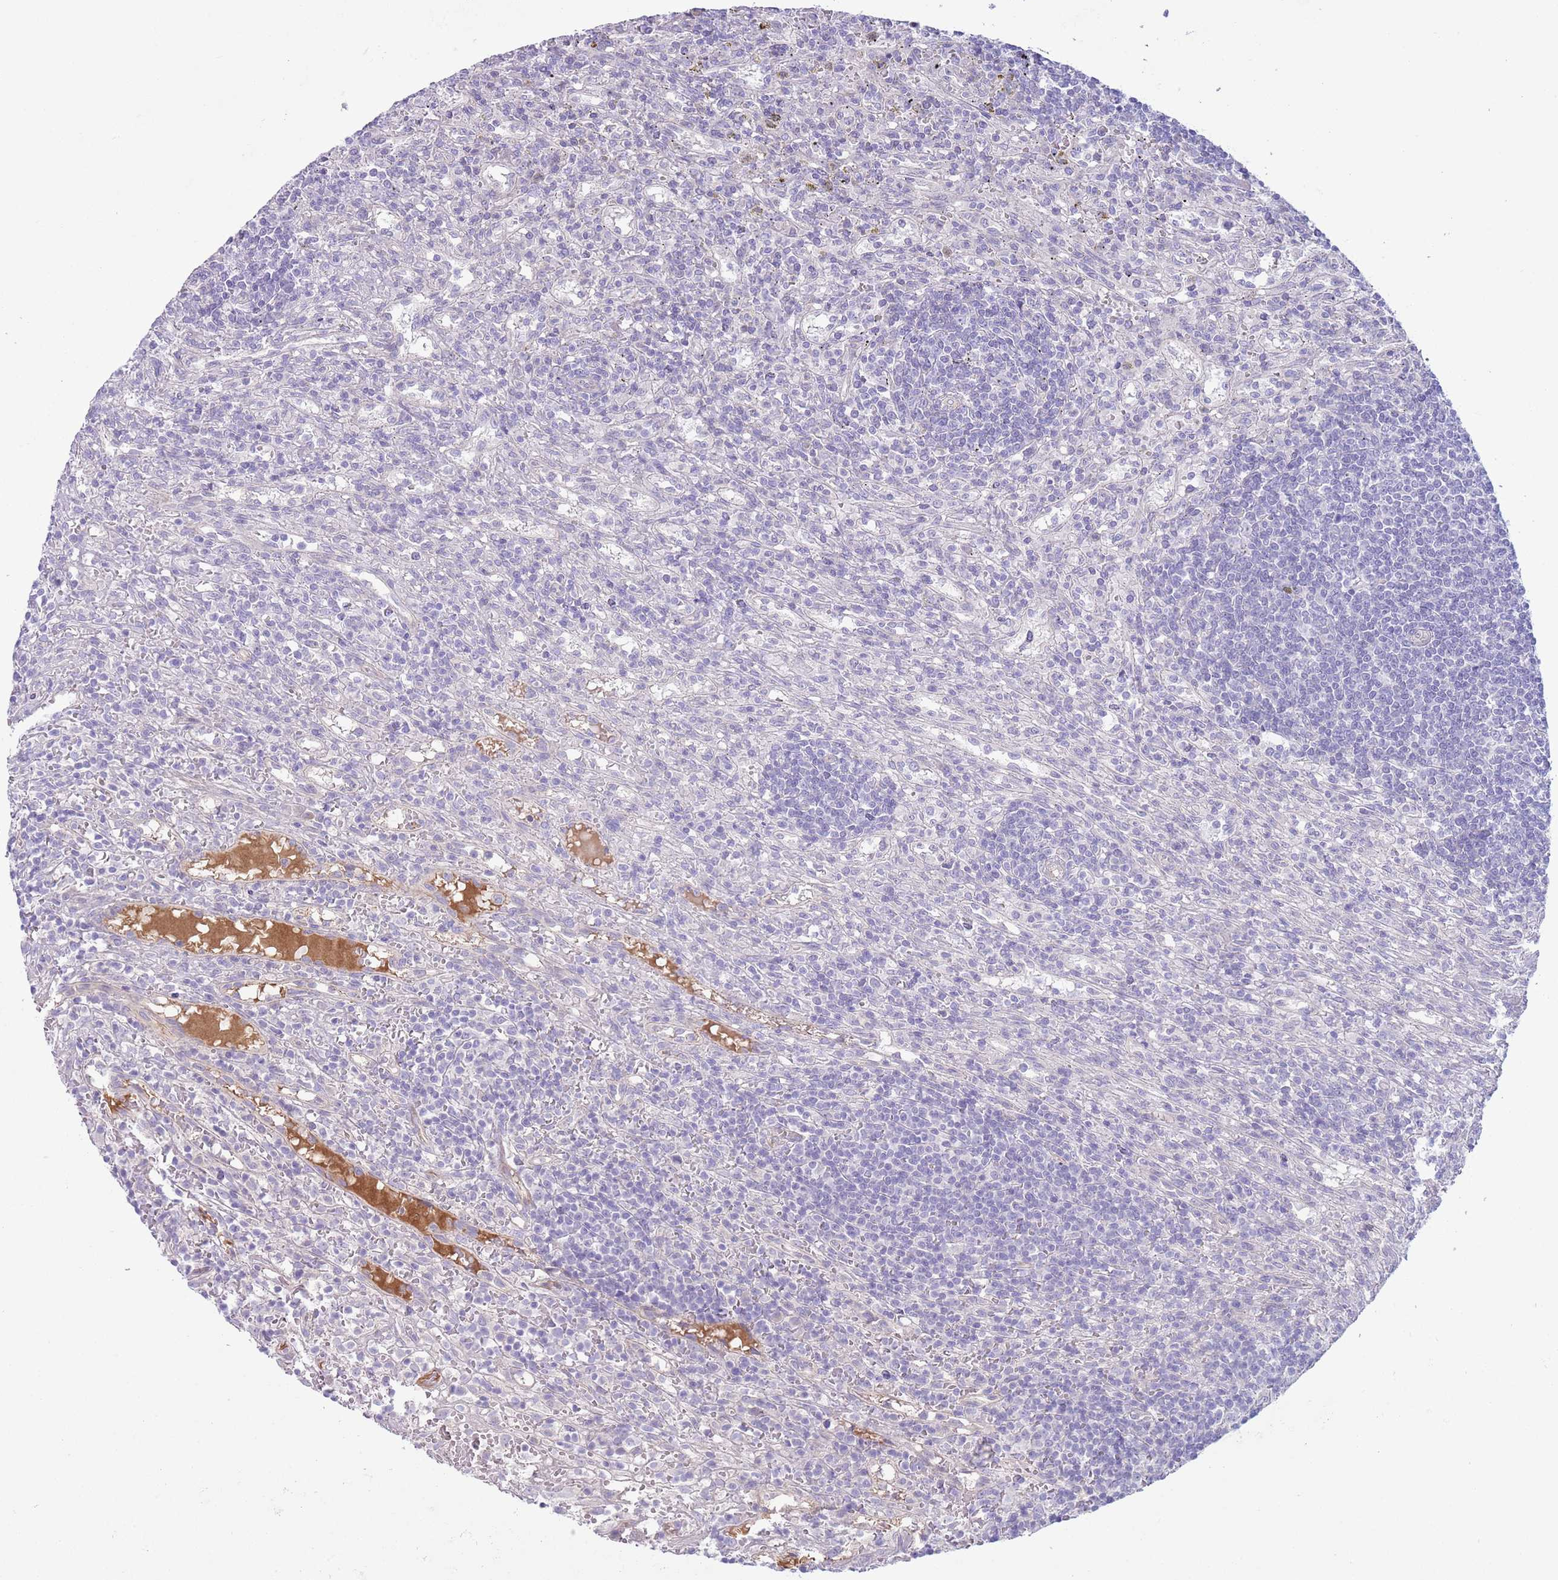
{"staining": {"intensity": "negative", "quantity": "none", "location": "none"}, "tissue": "lymphoma", "cell_type": "Tumor cells", "image_type": "cancer", "snomed": [{"axis": "morphology", "description": "Malignant lymphoma, non-Hodgkin's type, Low grade"}, {"axis": "topography", "description": "Spleen"}], "caption": "There is no significant positivity in tumor cells of low-grade malignant lymphoma, non-Hodgkin's type.", "gene": "CFH", "patient": {"sex": "male", "age": 76}}